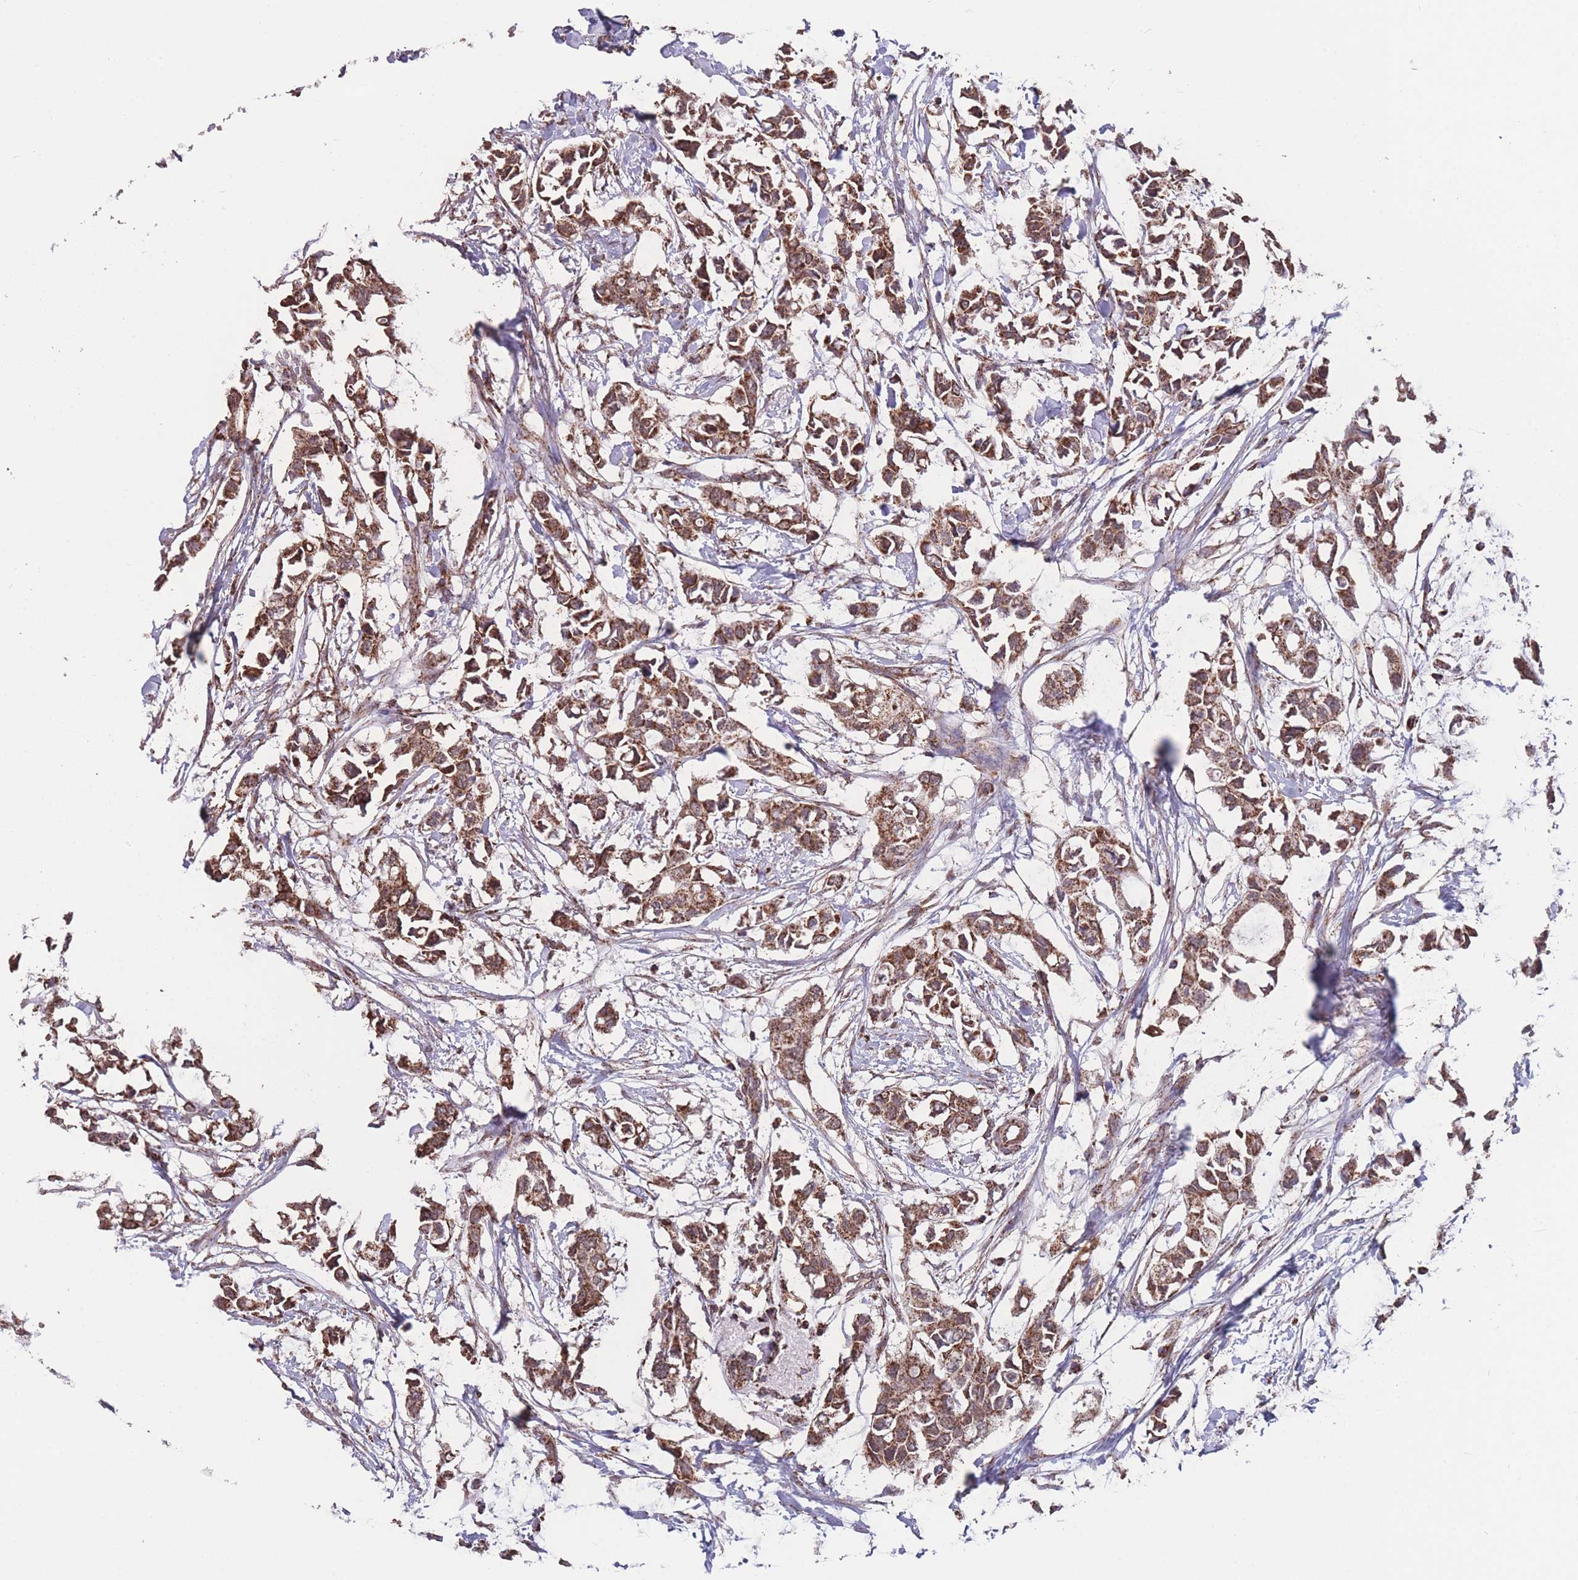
{"staining": {"intensity": "moderate", "quantity": ">75%", "location": "cytoplasmic/membranous"}, "tissue": "breast cancer", "cell_type": "Tumor cells", "image_type": "cancer", "snomed": [{"axis": "morphology", "description": "Duct carcinoma"}, {"axis": "topography", "description": "Breast"}], "caption": "Protein expression analysis of invasive ductal carcinoma (breast) demonstrates moderate cytoplasmic/membranous expression in approximately >75% of tumor cells.", "gene": "NUDT21", "patient": {"sex": "female", "age": 41}}